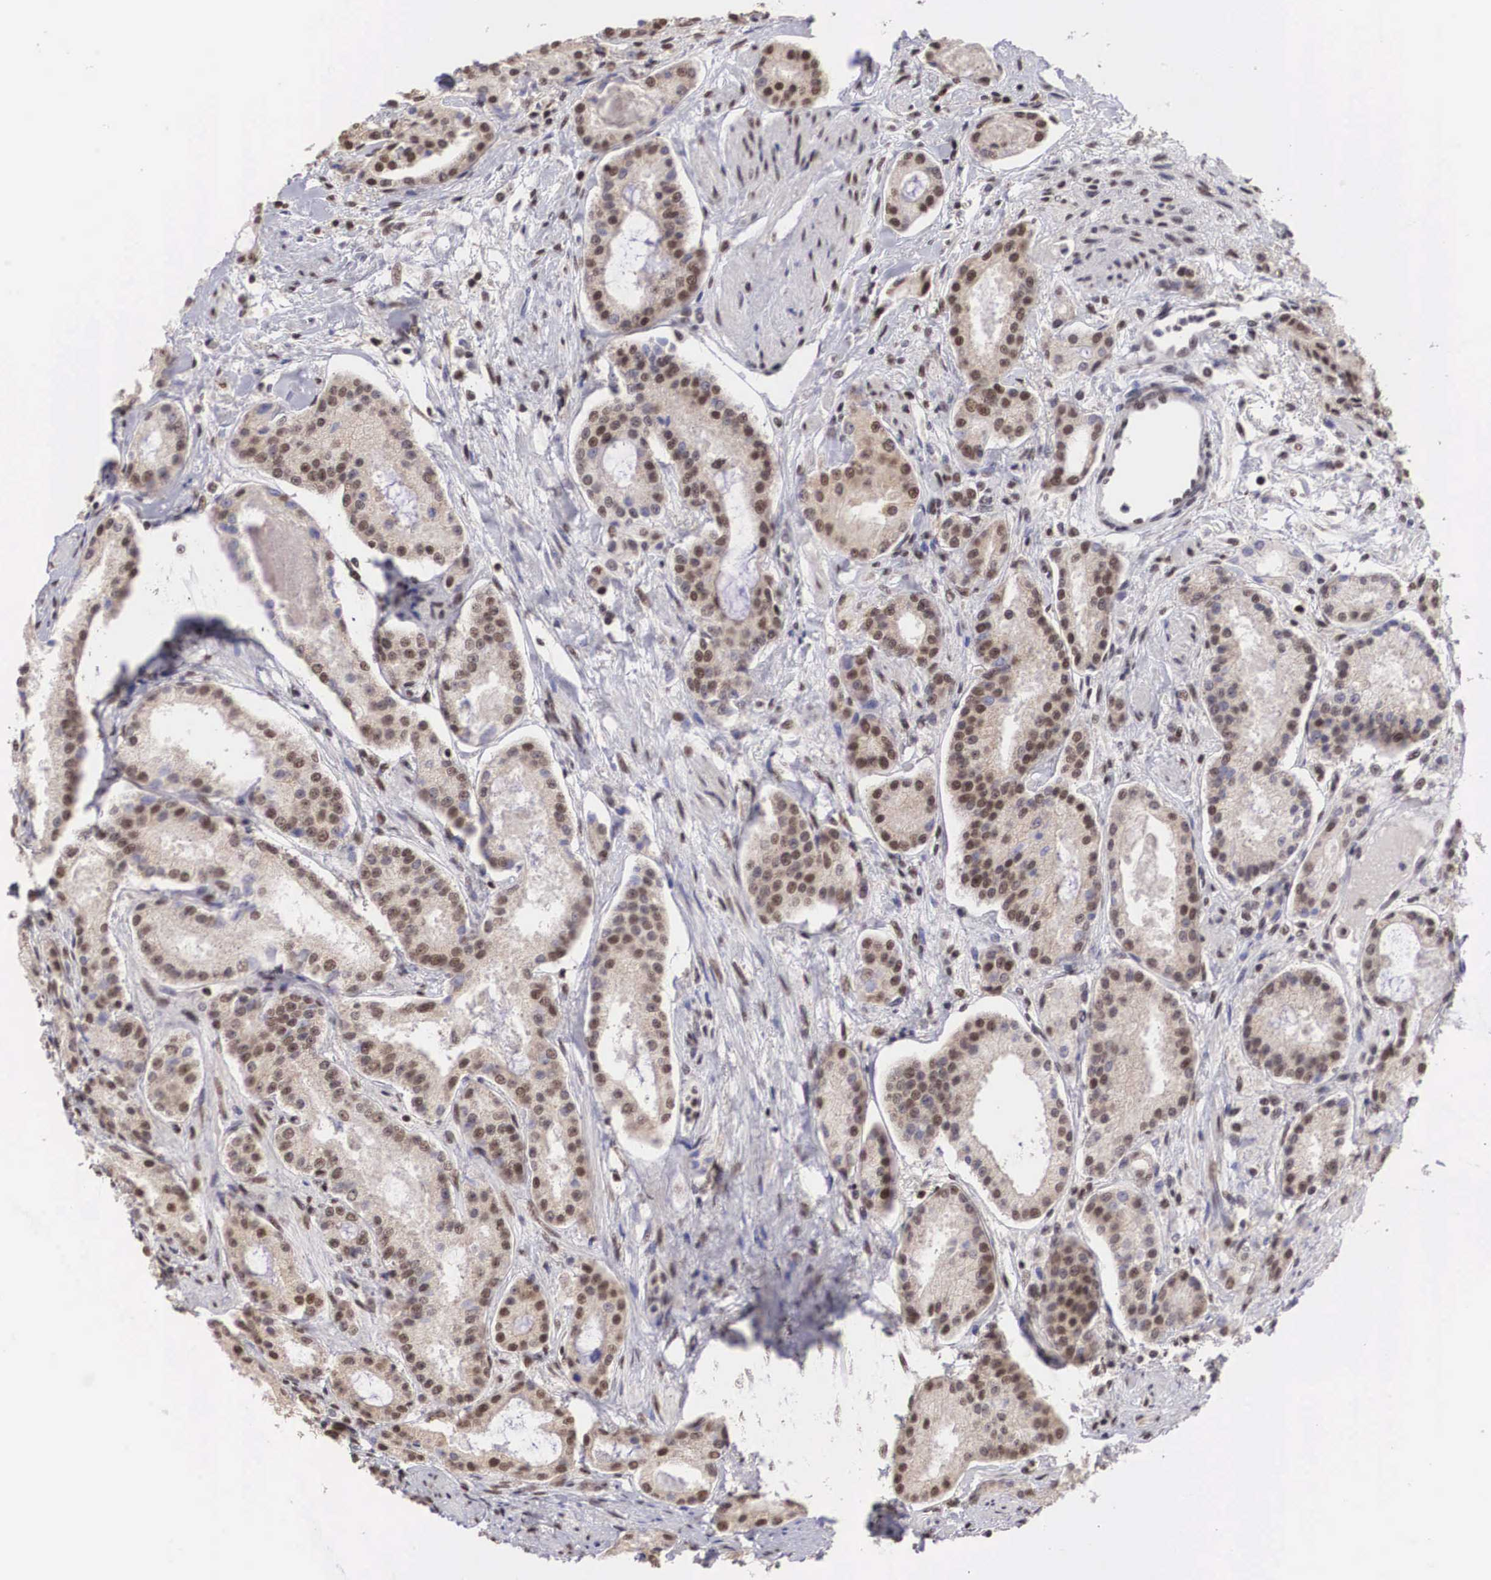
{"staining": {"intensity": "moderate", "quantity": ">75%", "location": "nuclear"}, "tissue": "prostate cancer", "cell_type": "Tumor cells", "image_type": "cancer", "snomed": [{"axis": "morphology", "description": "Adenocarcinoma, Medium grade"}, {"axis": "topography", "description": "Prostate"}], "caption": "About >75% of tumor cells in prostate medium-grade adenocarcinoma demonstrate moderate nuclear protein expression as visualized by brown immunohistochemical staining.", "gene": "HTATSF1", "patient": {"sex": "male", "age": 72}}